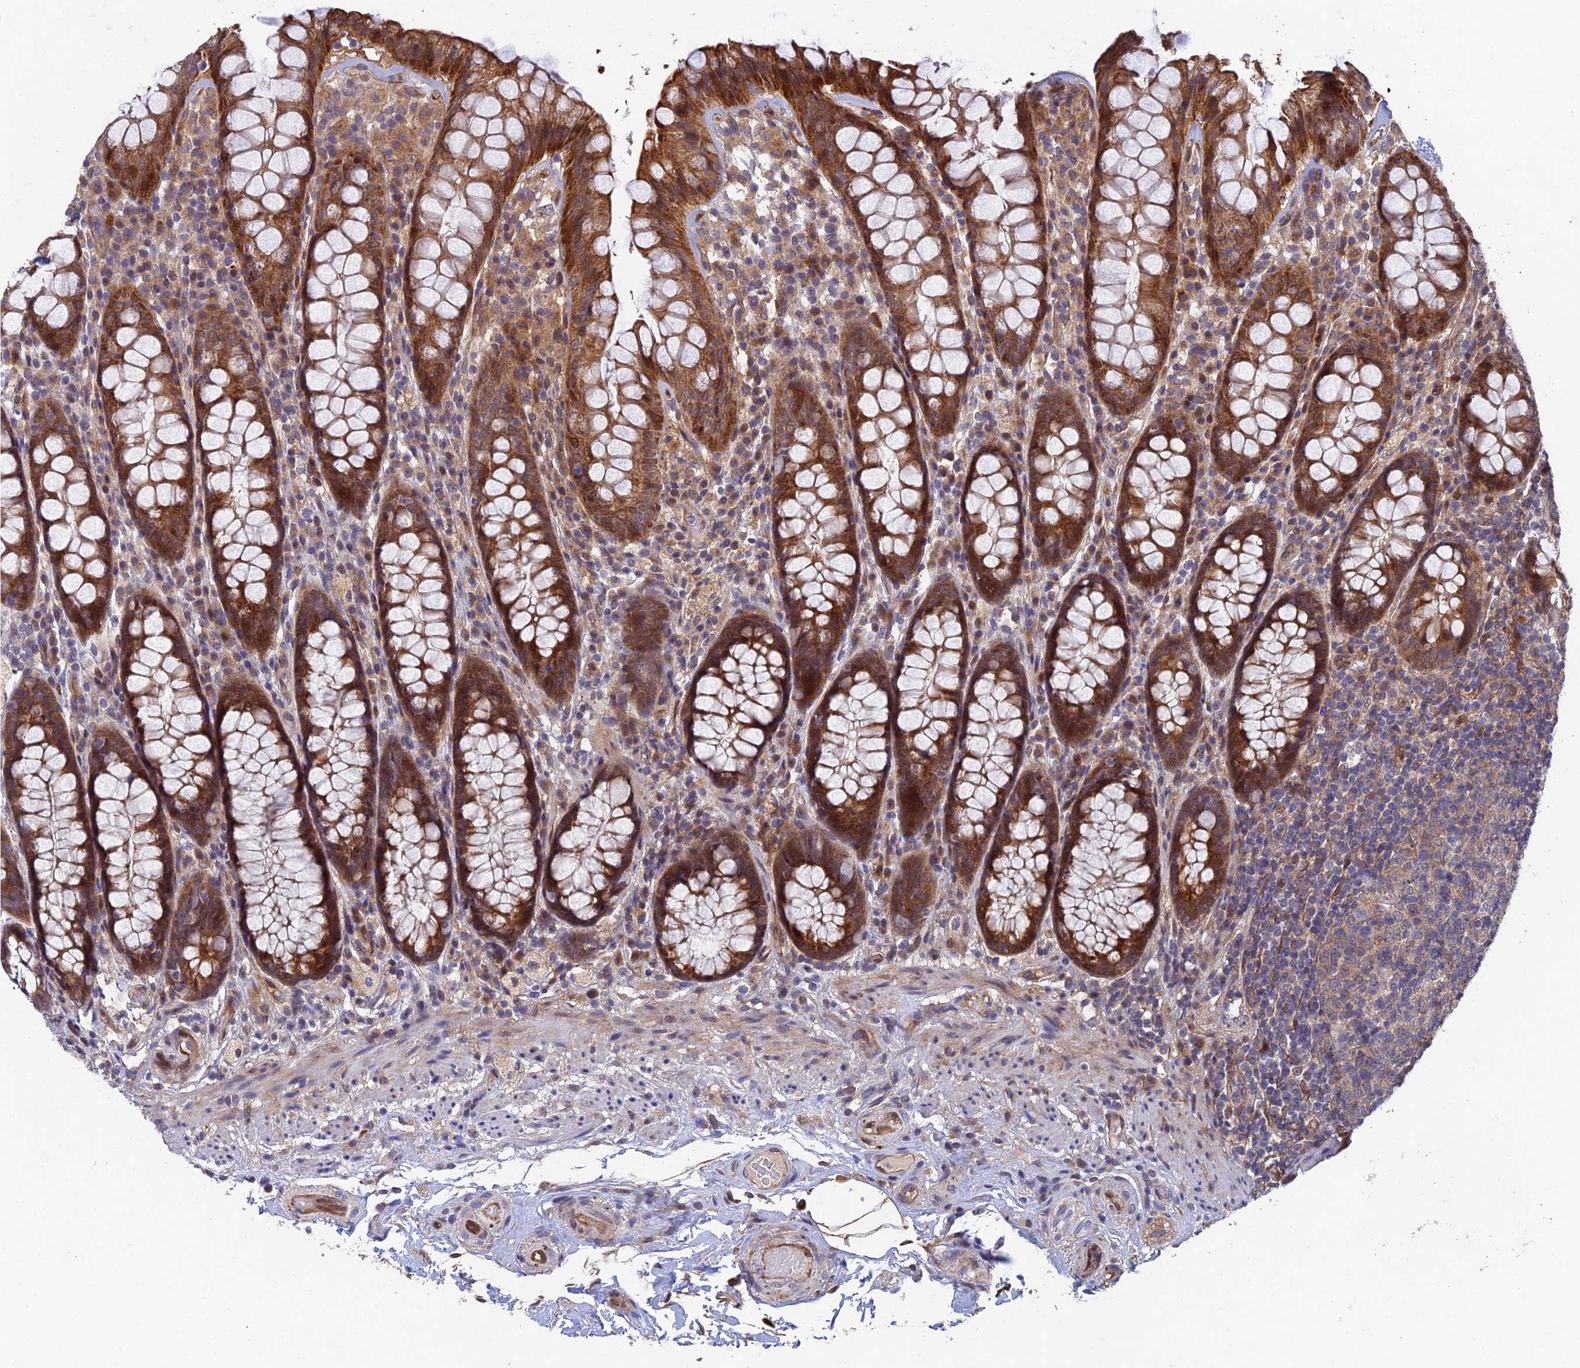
{"staining": {"intensity": "strong", "quantity": ">75%", "location": "cytoplasmic/membranous"}, "tissue": "rectum", "cell_type": "Glandular cells", "image_type": "normal", "snomed": [{"axis": "morphology", "description": "Normal tissue, NOS"}, {"axis": "topography", "description": "Rectum"}], "caption": "Immunohistochemistry (IHC) of normal human rectum reveals high levels of strong cytoplasmic/membranous expression in about >75% of glandular cells.", "gene": "NSMCE1", "patient": {"sex": "male", "age": 83}}